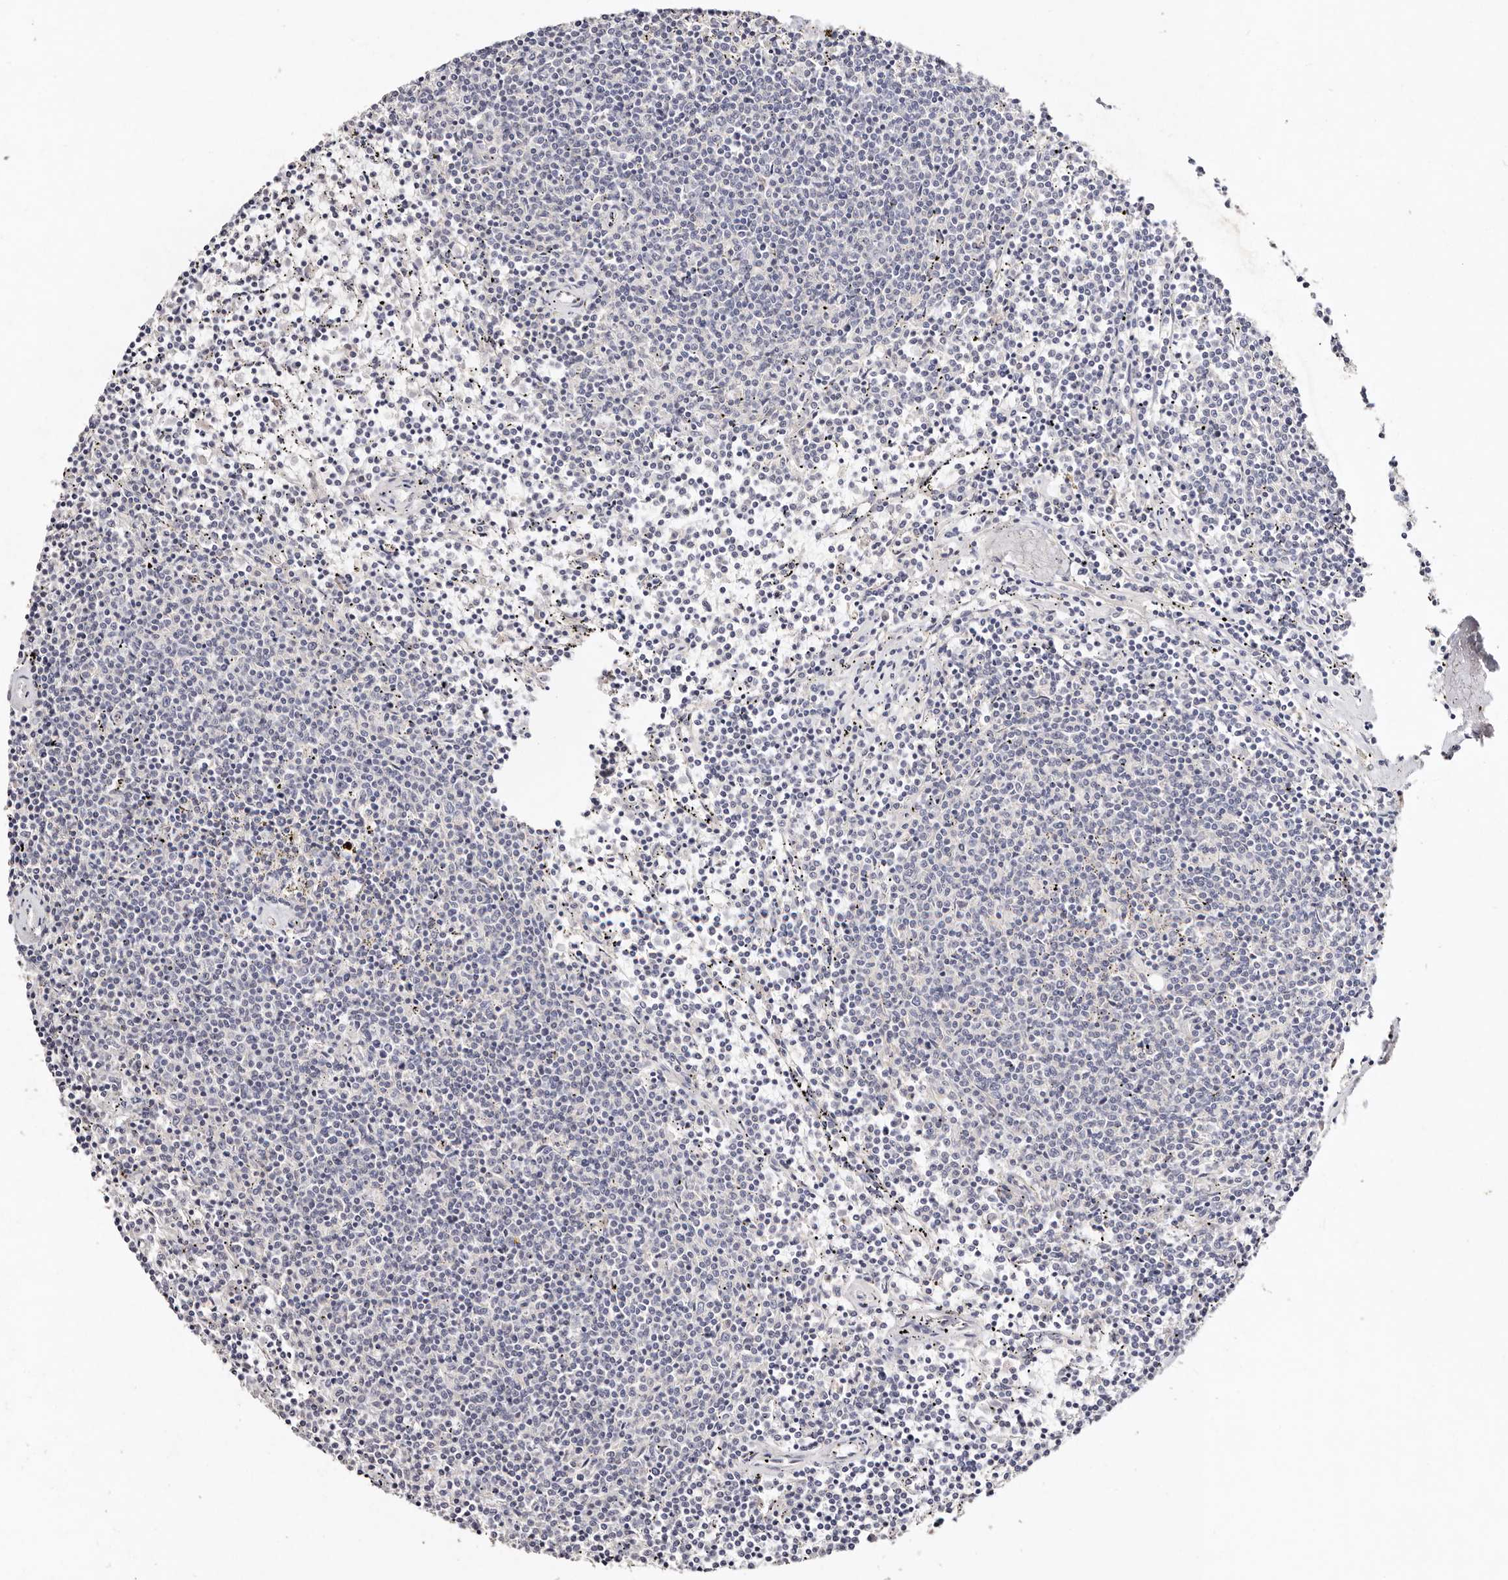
{"staining": {"intensity": "negative", "quantity": "none", "location": "none"}, "tissue": "lymphoma", "cell_type": "Tumor cells", "image_type": "cancer", "snomed": [{"axis": "morphology", "description": "Malignant lymphoma, non-Hodgkin's type, Low grade"}, {"axis": "topography", "description": "Spleen"}], "caption": "Human lymphoma stained for a protein using IHC reveals no positivity in tumor cells.", "gene": "VIPAS39", "patient": {"sex": "female", "age": 50}}